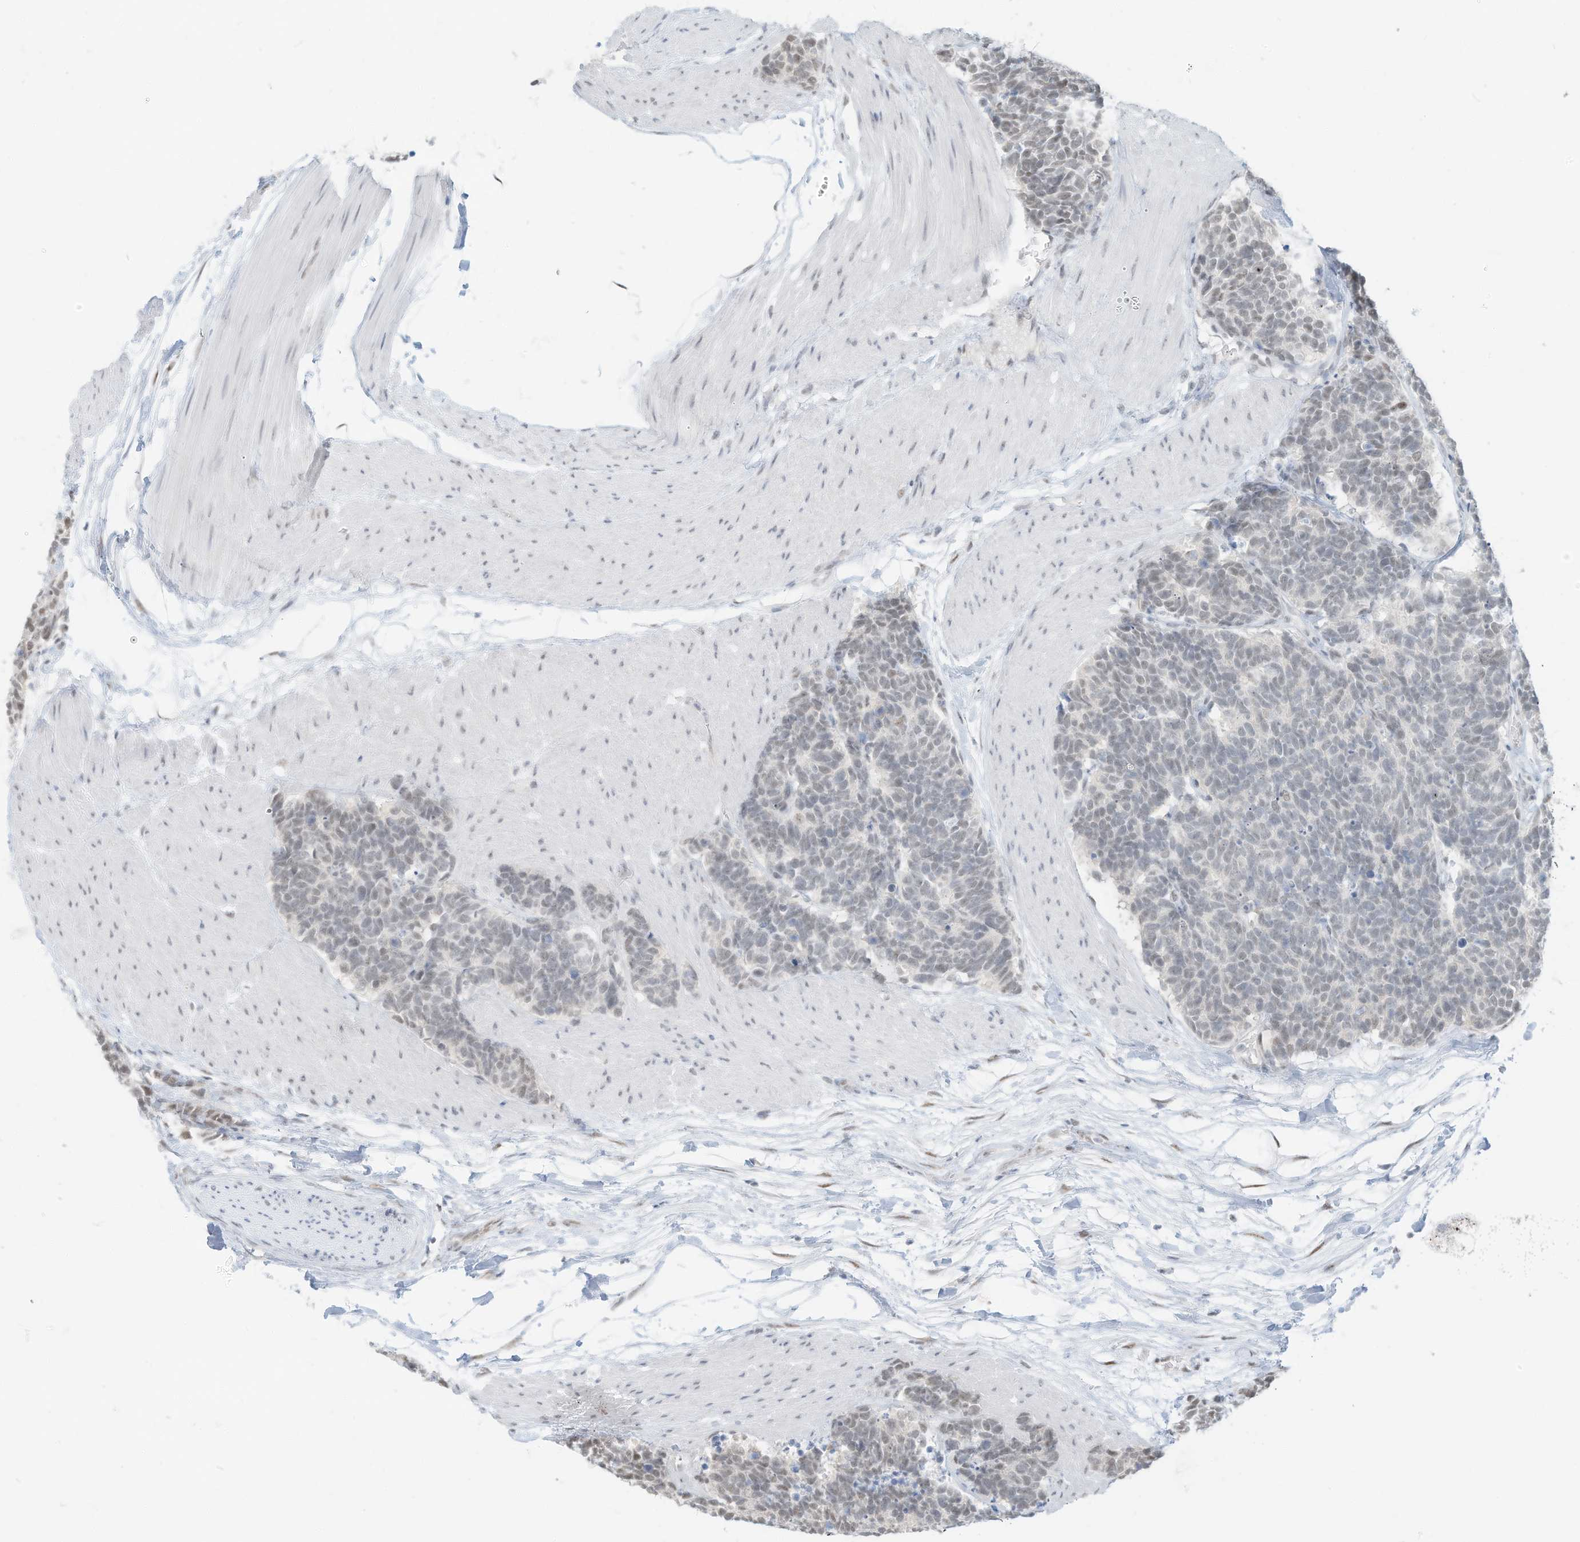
{"staining": {"intensity": "negative", "quantity": "none", "location": "none"}, "tissue": "carcinoid", "cell_type": "Tumor cells", "image_type": "cancer", "snomed": [{"axis": "morphology", "description": "Carcinoma, NOS"}, {"axis": "morphology", "description": "Carcinoid, malignant, NOS"}, {"axis": "topography", "description": "Urinary bladder"}], "caption": "High power microscopy histopathology image of an immunohistochemistry (IHC) photomicrograph of carcinoid (malignant), revealing no significant expression in tumor cells.", "gene": "PGC", "patient": {"sex": "male", "age": 57}}